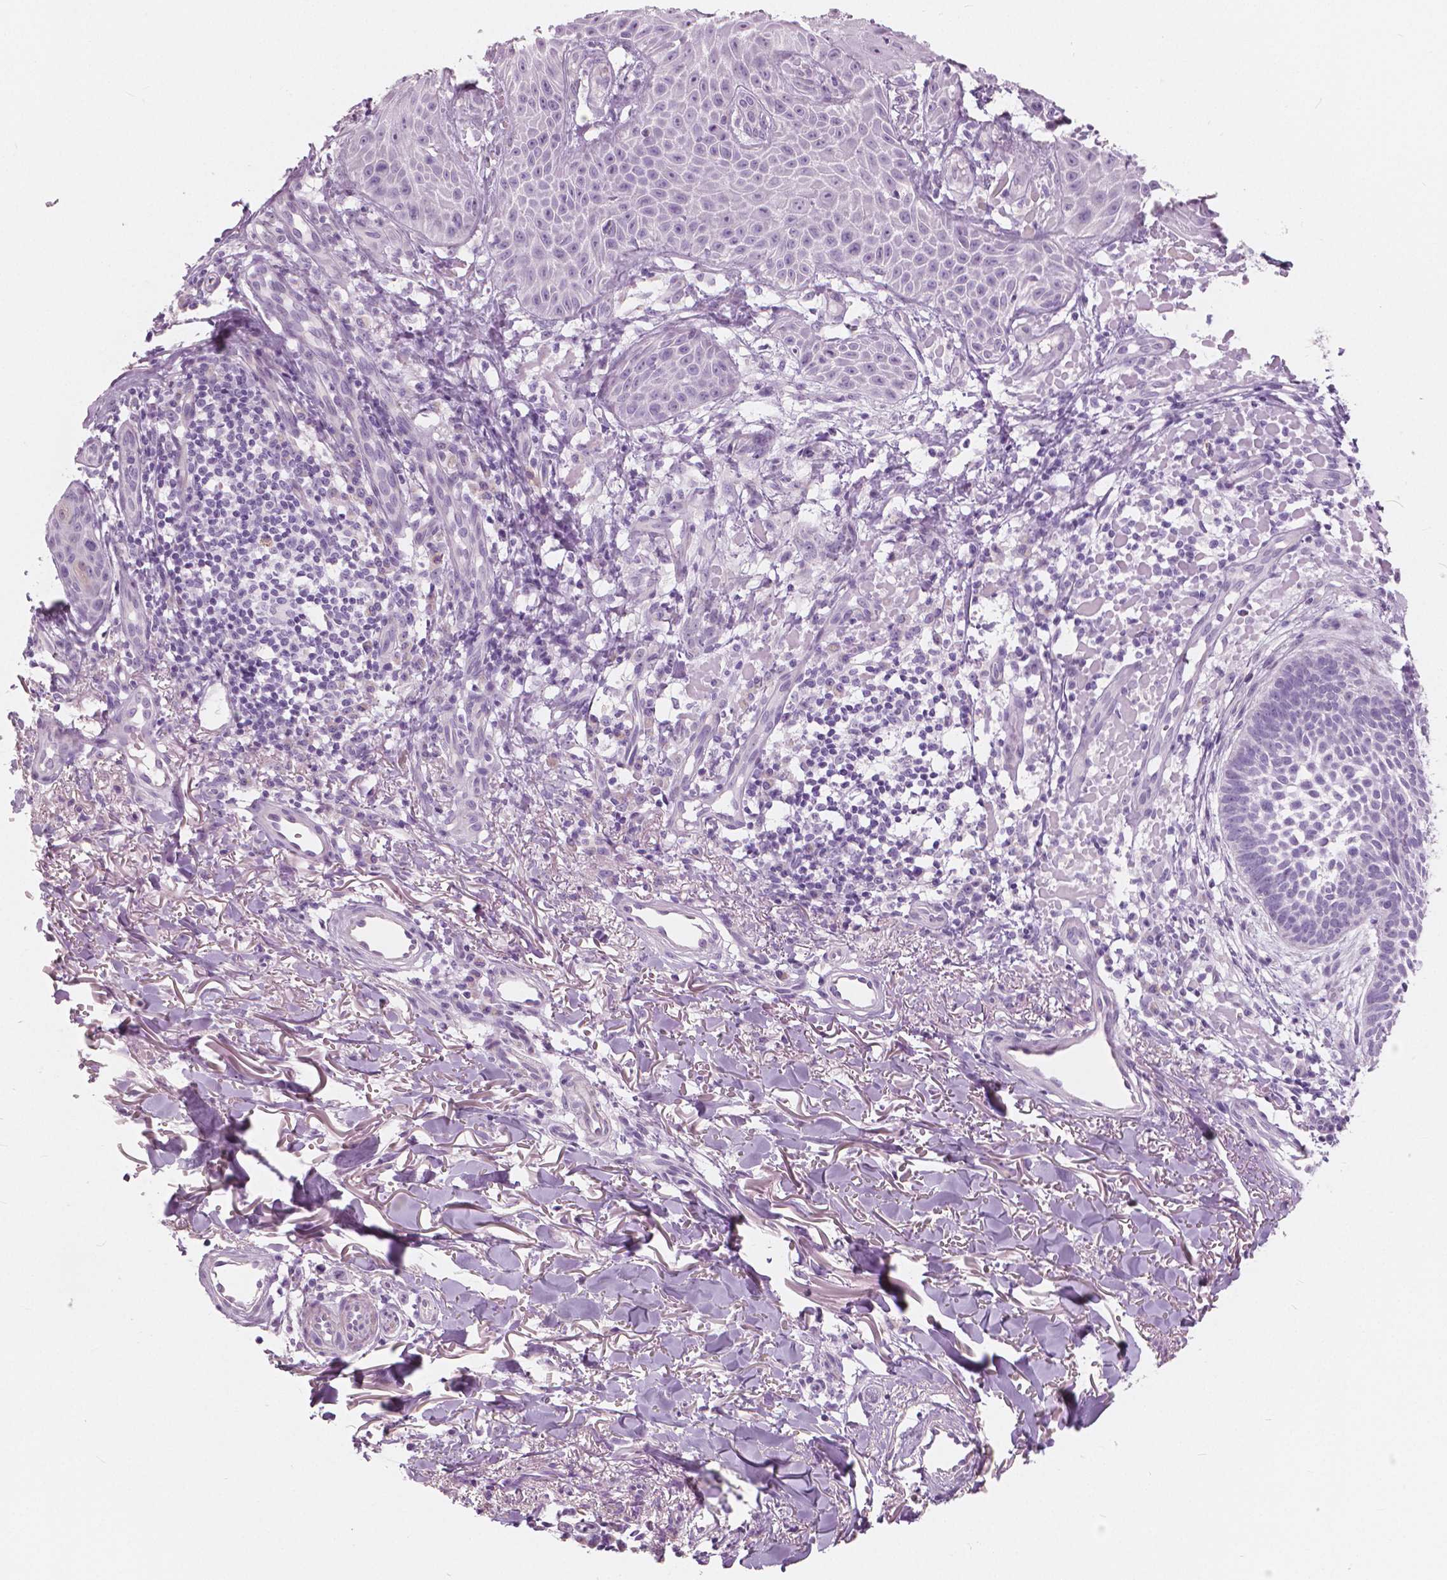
{"staining": {"intensity": "negative", "quantity": "none", "location": "none"}, "tissue": "skin cancer", "cell_type": "Tumor cells", "image_type": "cancer", "snomed": [{"axis": "morphology", "description": "Basal cell carcinoma"}, {"axis": "topography", "description": "Skin"}], "caption": "Protein analysis of skin basal cell carcinoma demonstrates no significant expression in tumor cells.", "gene": "A4GNT", "patient": {"sex": "male", "age": 88}}